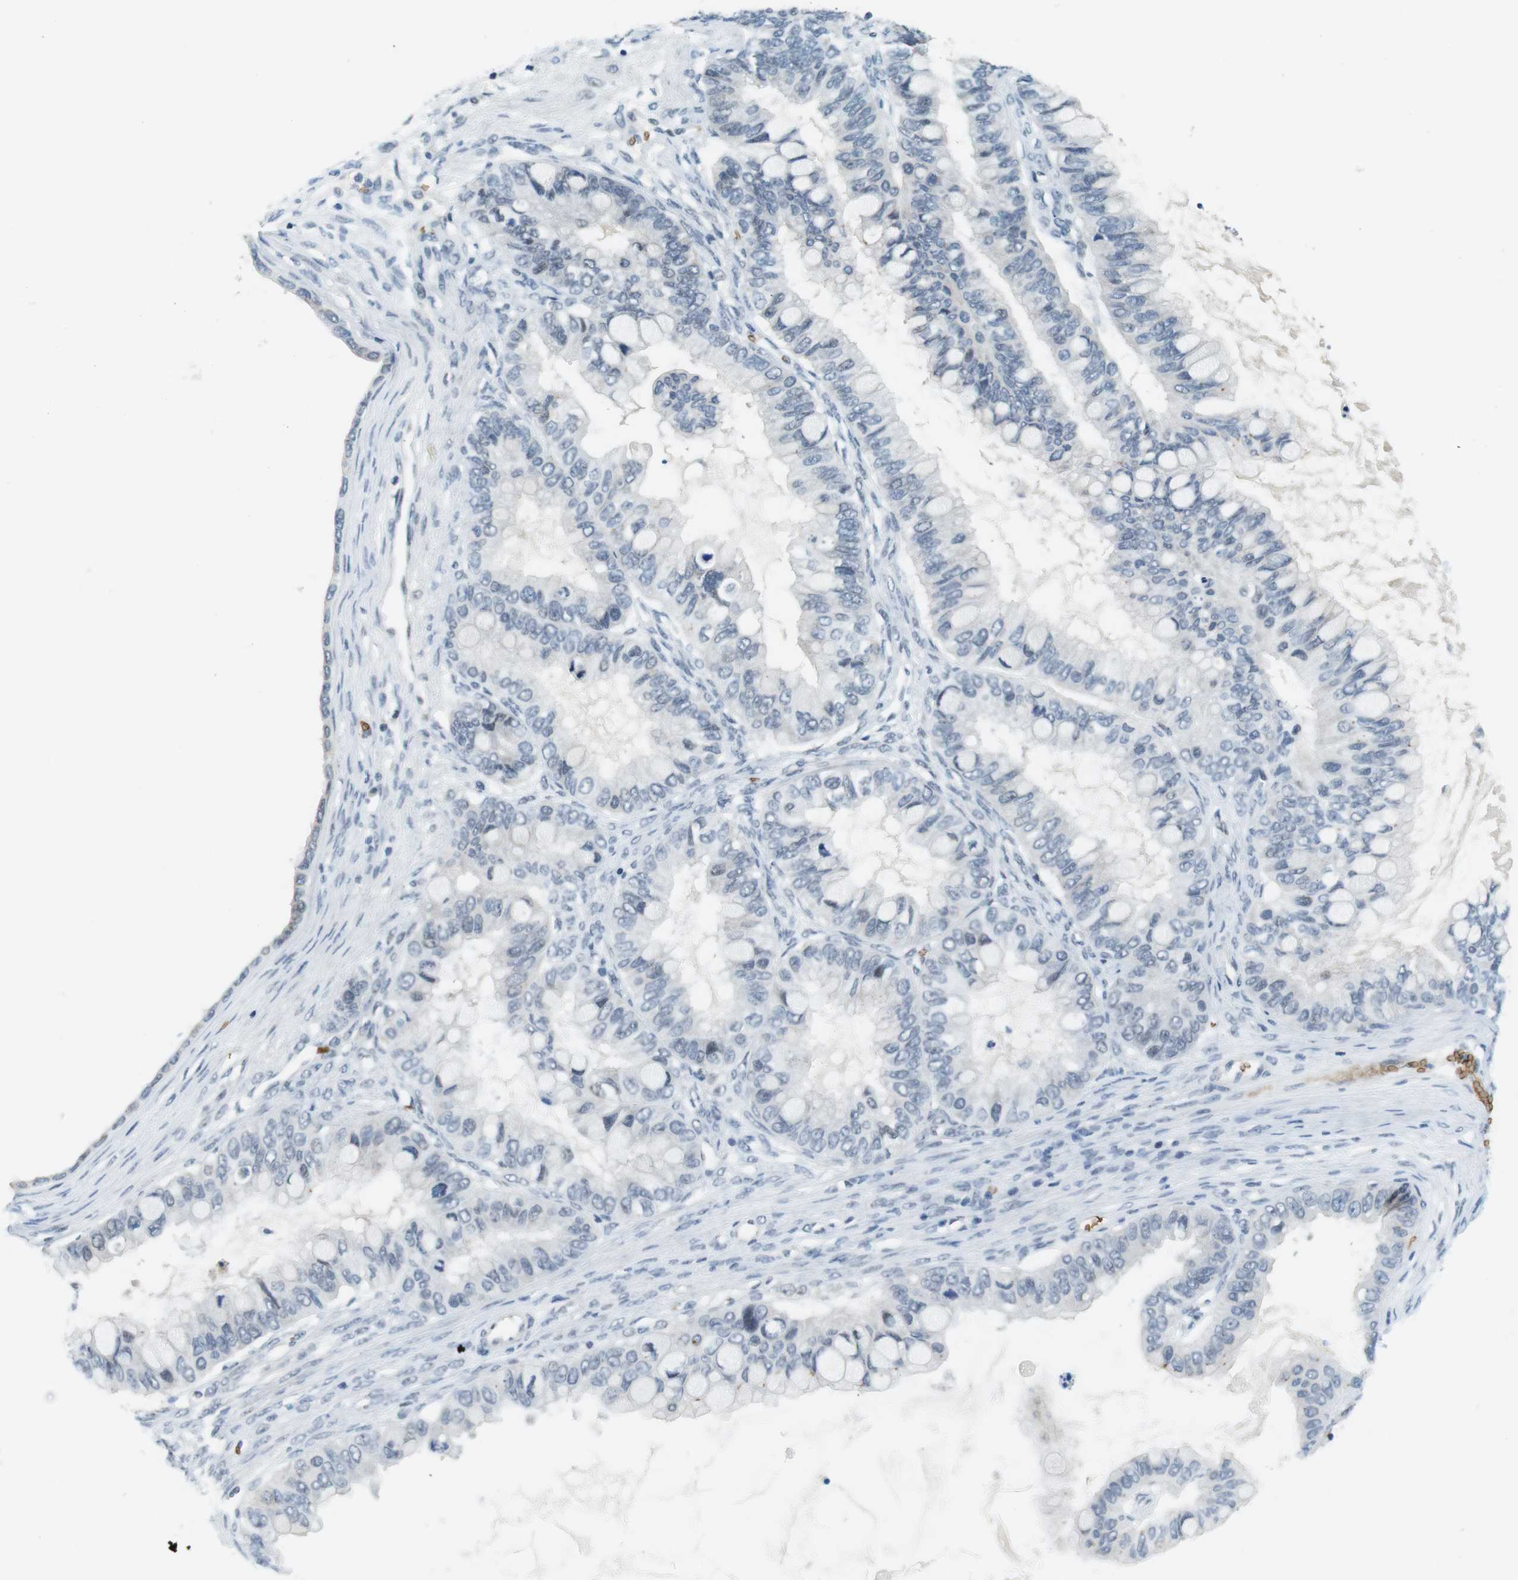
{"staining": {"intensity": "negative", "quantity": "none", "location": "none"}, "tissue": "ovarian cancer", "cell_type": "Tumor cells", "image_type": "cancer", "snomed": [{"axis": "morphology", "description": "Cystadenocarcinoma, mucinous, NOS"}, {"axis": "topography", "description": "Ovary"}], "caption": "Ovarian cancer was stained to show a protein in brown. There is no significant positivity in tumor cells.", "gene": "SLC4A1", "patient": {"sex": "female", "age": 80}}